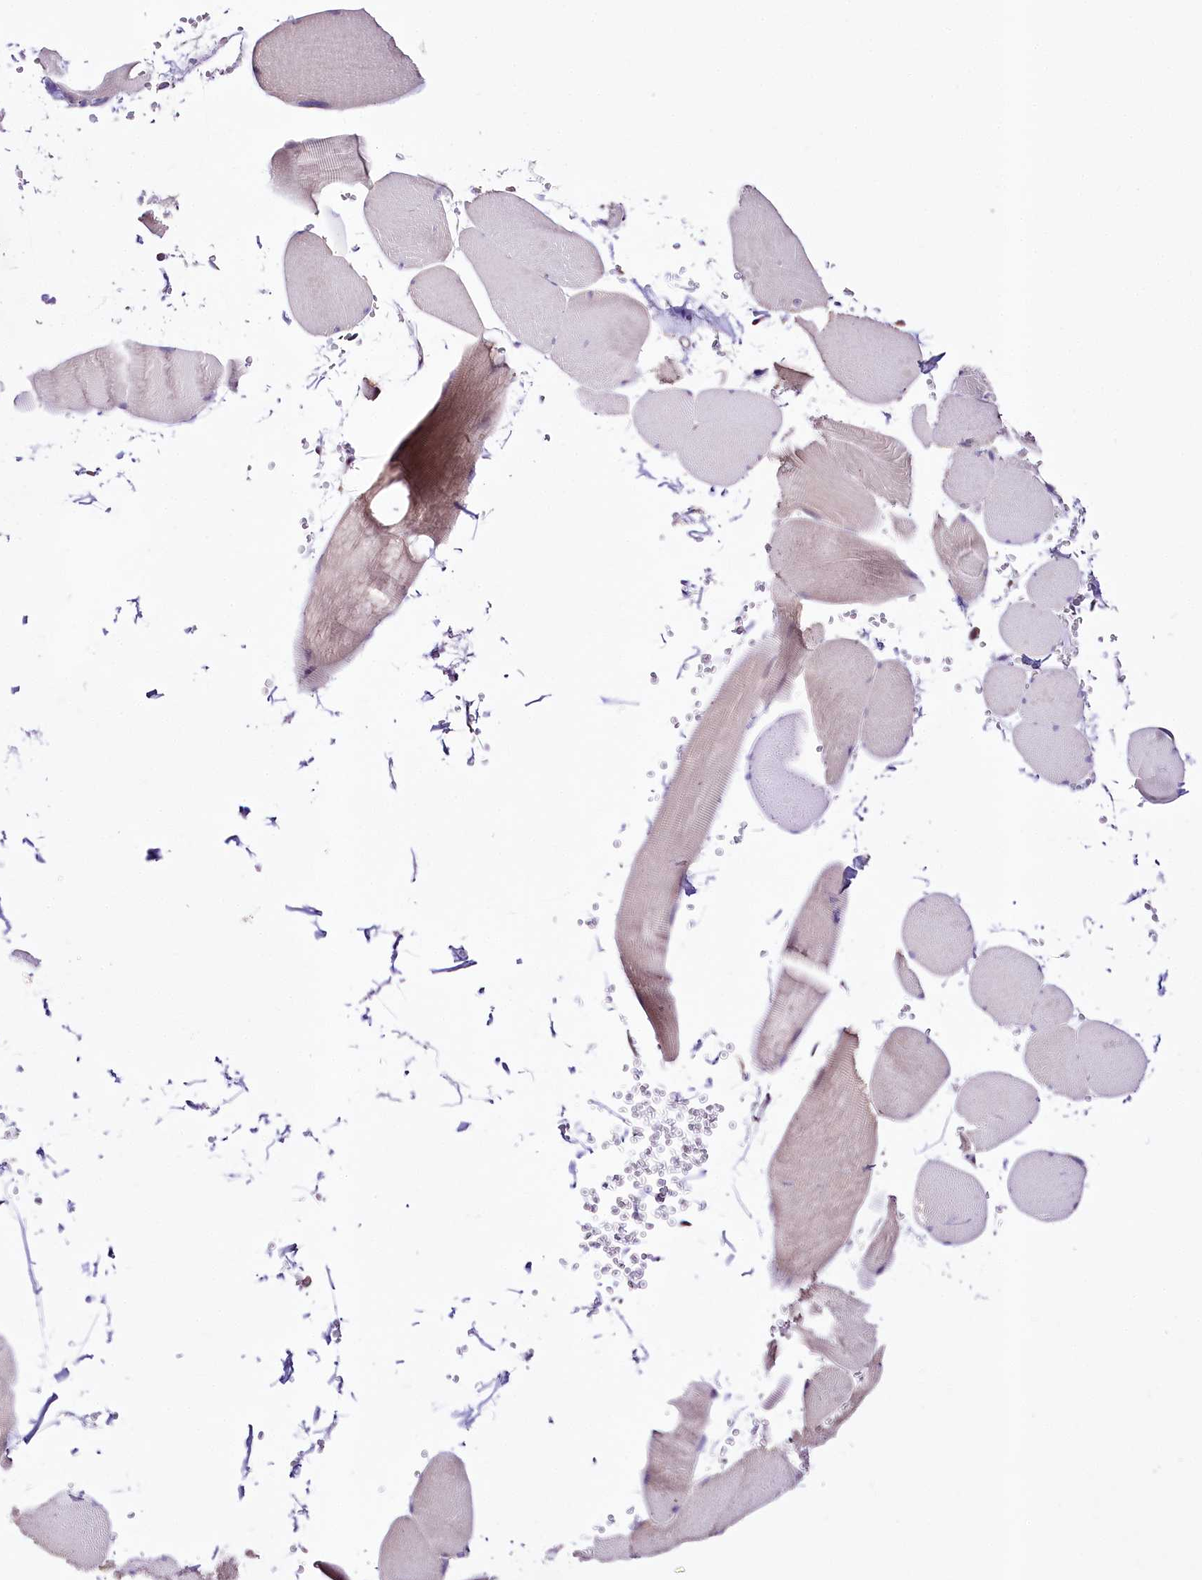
{"staining": {"intensity": "weak", "quantity": "<25%", "location": "cytoplasmic/membranous"}, "tissue": "skeletal muscle", "cell_type": "Myocytes", "image_type": "normal", "snomed": [{"axis": "morphology", "description": "Normal tissue, NOS"}, {"axis": "topography", "description": "Skeletal muscle"}, {"axis": "topography", "description": "Head-Neck"}], "caption": "Immunohistochemical staining of unremarkable skeletal muscle exhibits no significant positivity in myocytes.", "gene": "ATE1", "patient": {"sex": "male", "age": 66}}